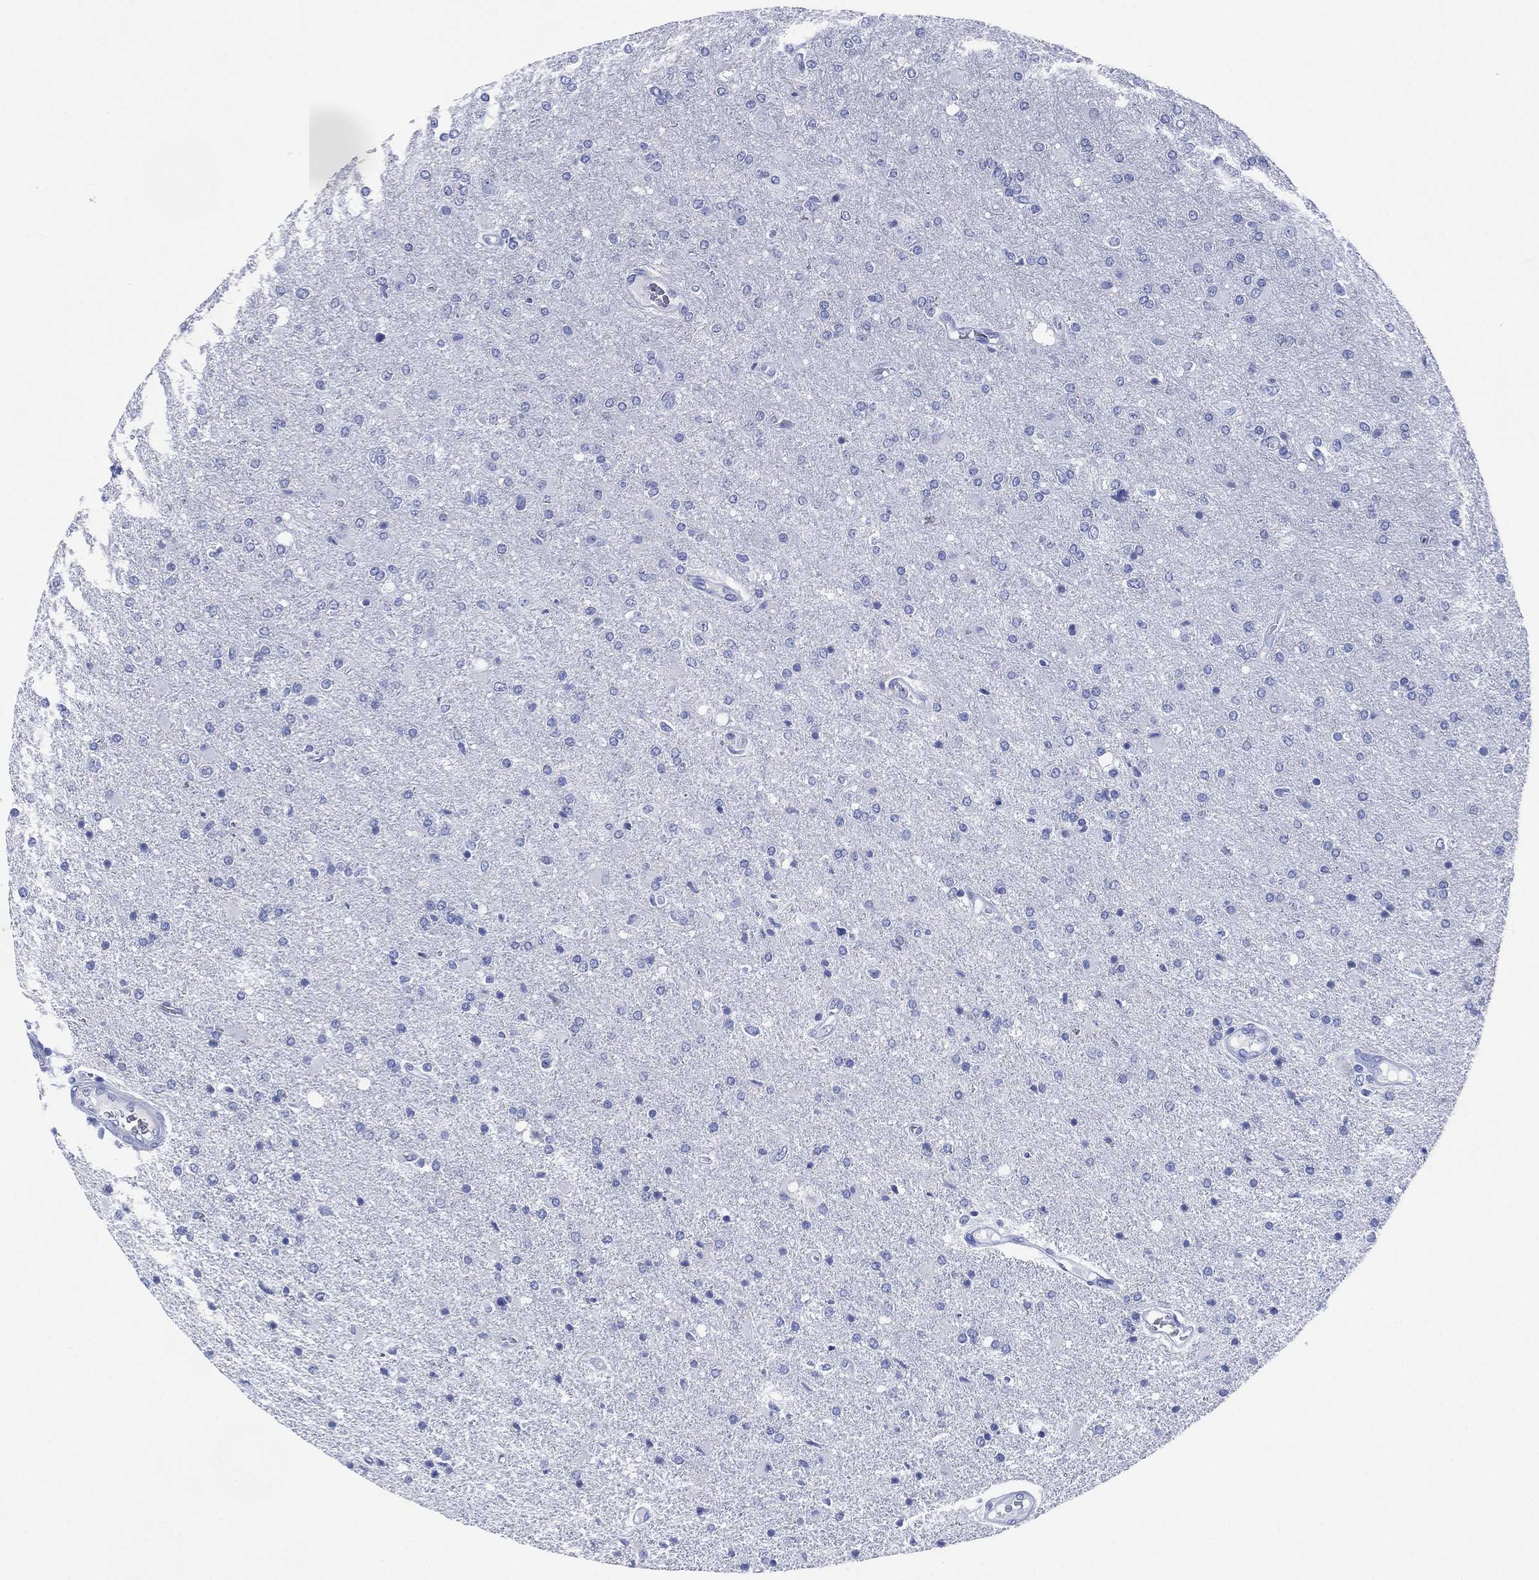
{"staining": {"intensity": "negative", "quantity": "none", "location": "none"}, "tissue": "glioma", "cell_type": "Tumor cells", "image_type": "cancer", "snomed": [{"axis": "morphology", "description": "Glioma, malignant, High grade"}, {"axis": "topography", "description": "Cerebral cortex"}], "caption": "The IHC micrograph has no significant positivity in tumor cells of glioma tissue.", "gene": "SIGLECL1", "patient": {"sex": "male", "age": 70}}